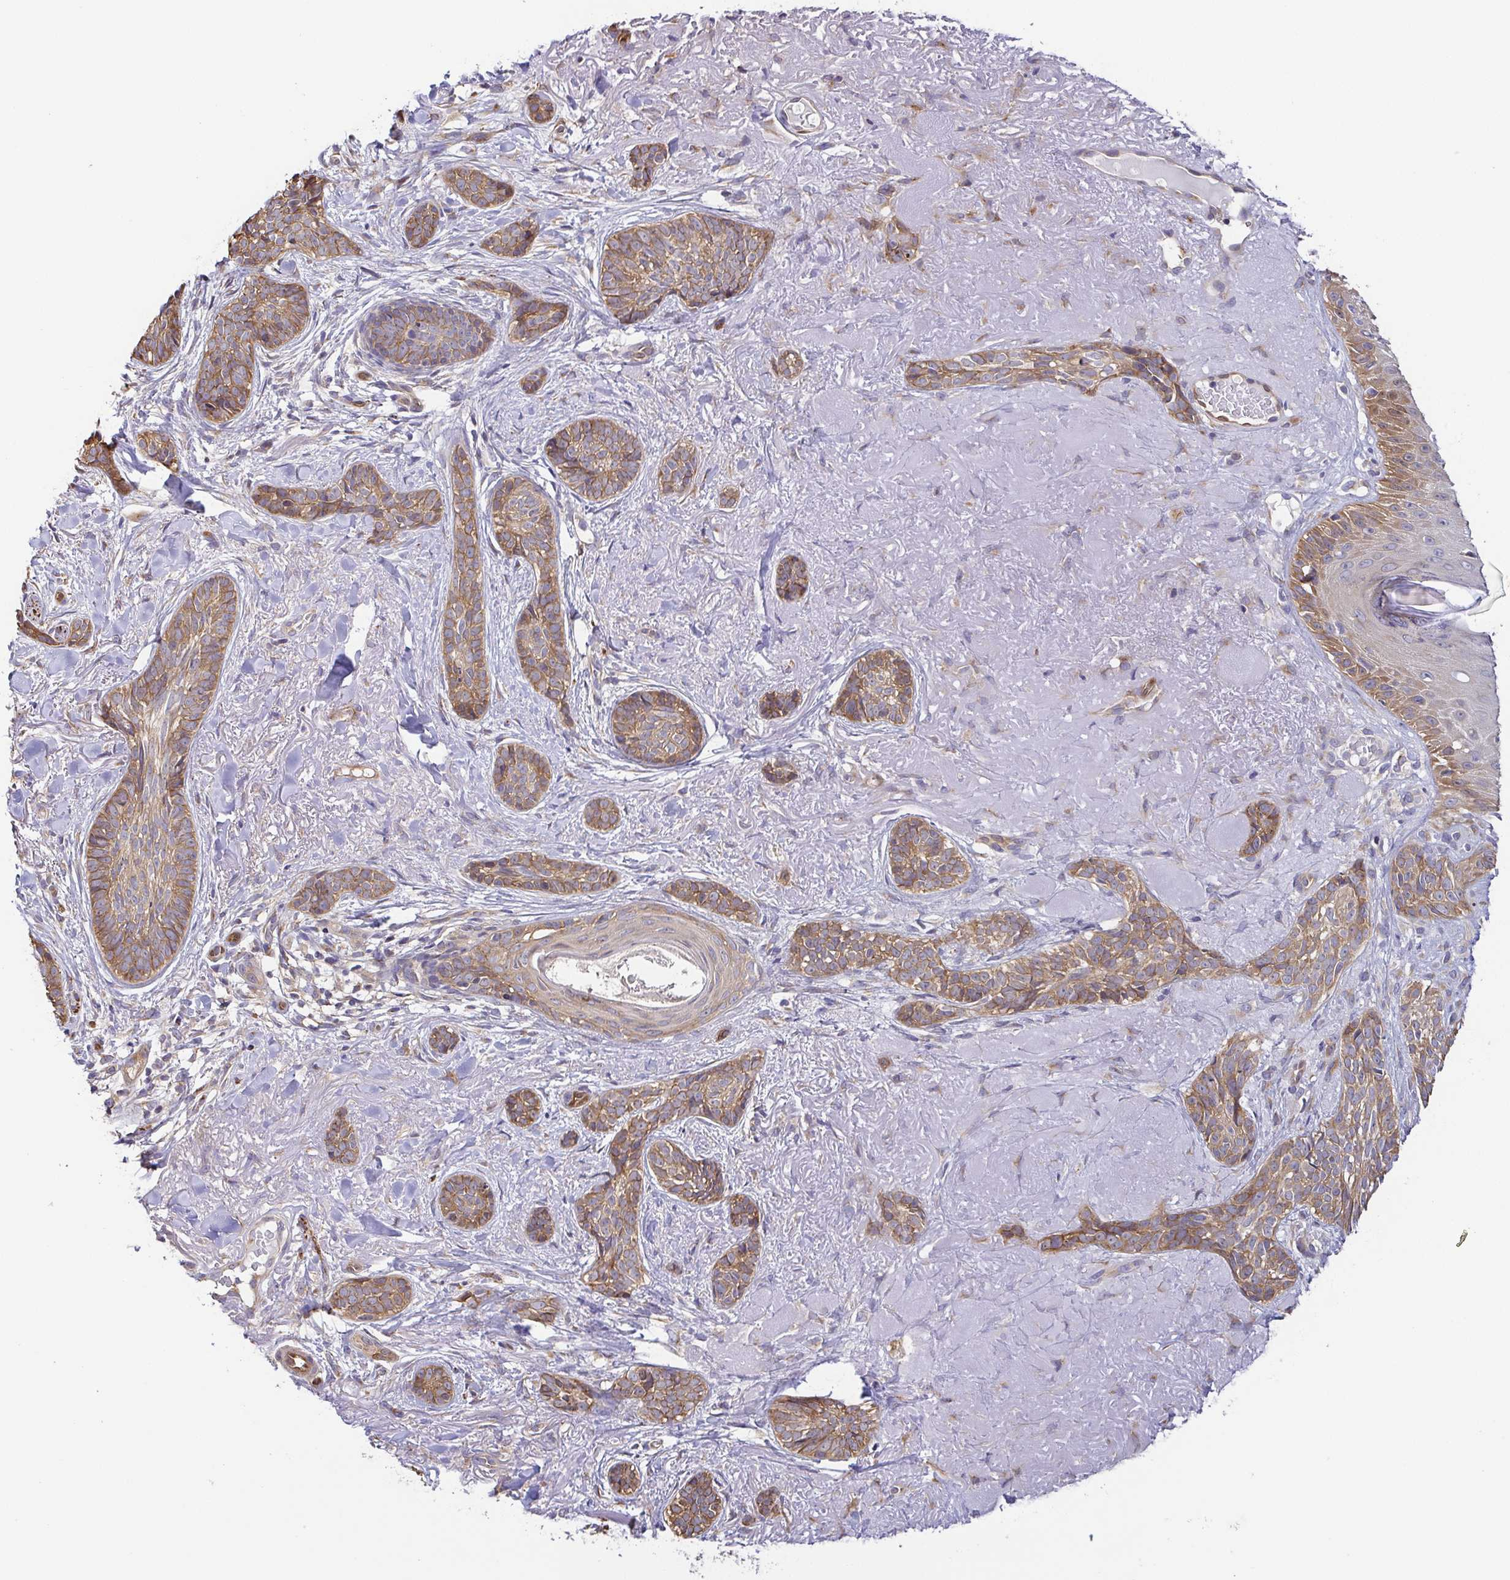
{"staining": {"intensity": "moderate", "quantity": ">75%", "location": "cytoplasmic/membranous"}, "tissue": "skin cancer", "cell_type": "Tumor cells", "image_type": "cancer", "snomed": [{"axis": "morphology", "description": "Basal cell carcinoma"}, {"axis": "morphology", "description": "BCC, high aggressive"}, {"axis": "topography", "description": "Skin"}], "caption": "Brown immunohistochemical staining in human basal cell carcinoma (skin) reveals moderate cytoplasmic/membranous staining in approximately >75% of tumor cells.", "gene": "EIF3D", "patient": {"sex": "female", "age": 79}}